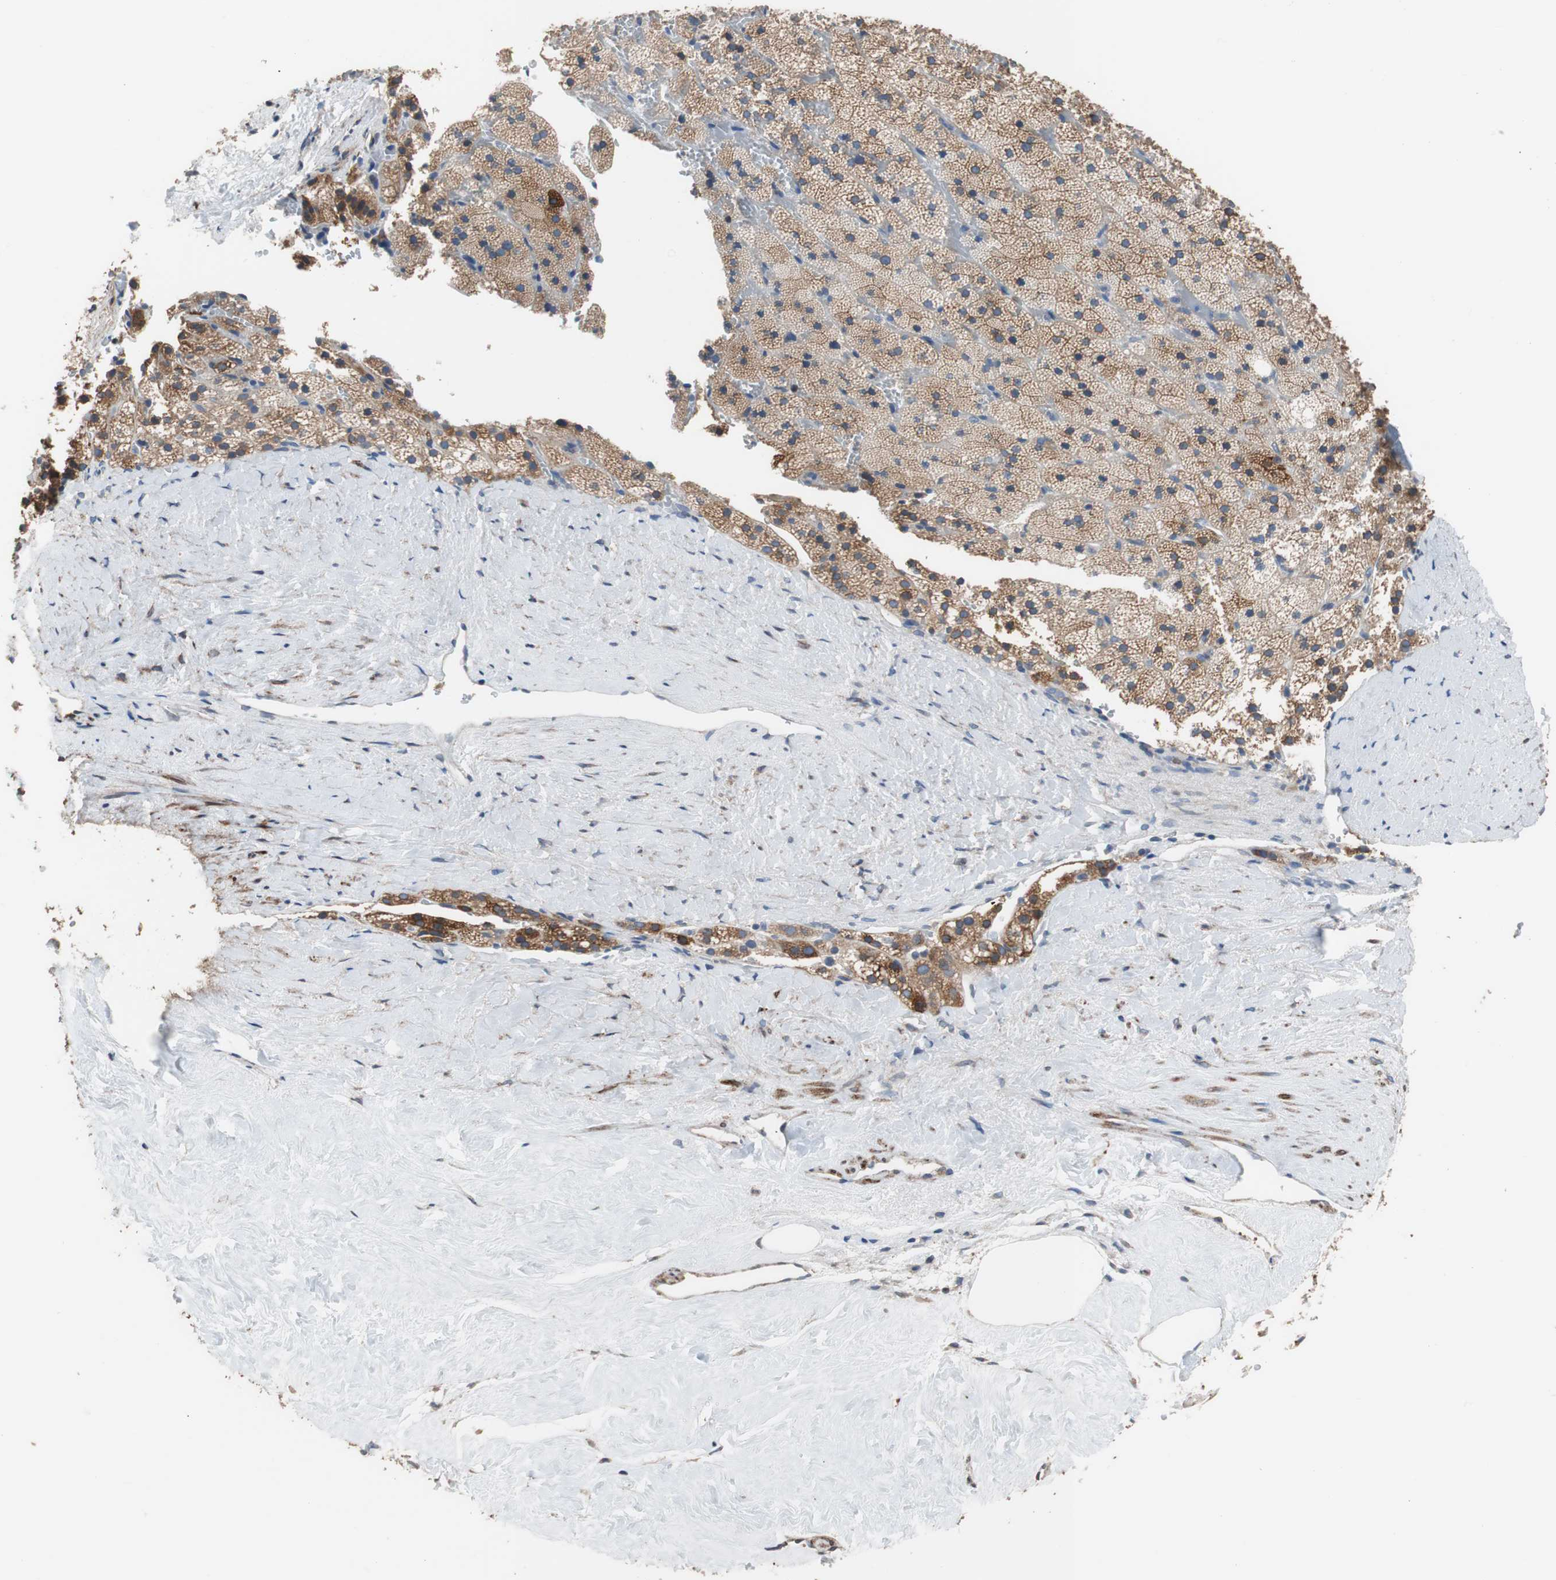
{"staining": {"intensity": "moderate", "quantity": ">75%", "location": "cytoplasmic/membranous"}, "tissue": "adrenal gland", "cell_type": "Glandular cells", "image_type": "normal", "snomed": [{"axis": "morphology", "description": "Normal tissue, NOS"}, {"axis": "topography", "description": "Adrenal gland"}], "caption": "About >75% of glandular cells in unremarkable adrenal gland display moderate cytoplasmic/membranous protein expression as visualized by brown immunohistochemical staining.", "gene": "PBXIP1", "patient": {"sex": "male", "age": 35}}